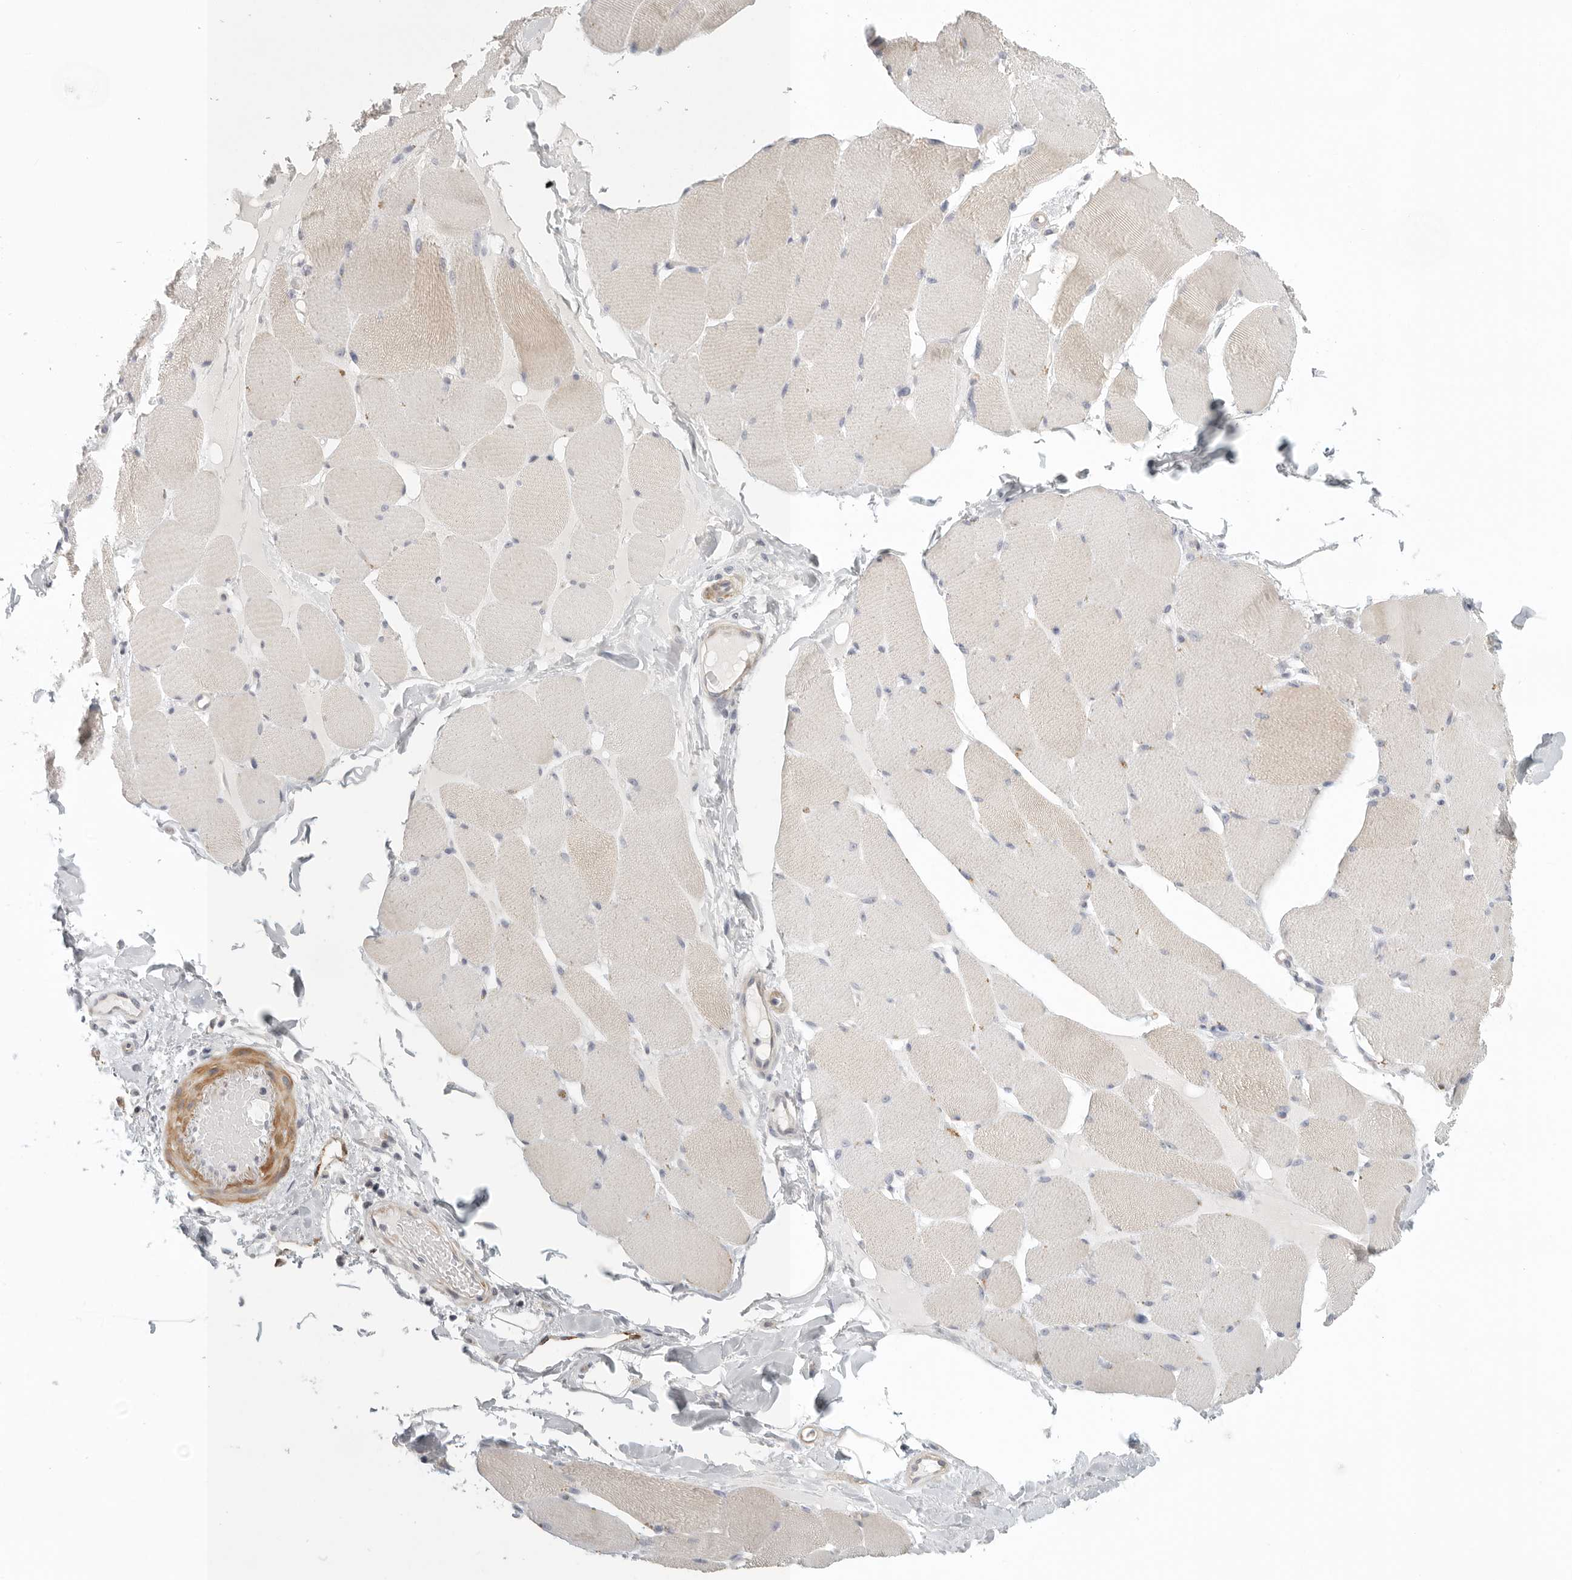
{"staining": {"intensity": "weak", "quantity": "<25%", "location": "cytoplasmic/membranous"}, "tissue": "skeletal muscle", "cell_type": "Myocytes", "image_type": "normal", "snomed": [{"axis": "morphology", "description": "Normal tissue, NOS"}, {"axis": "topography", "description": "Skin"}, {"axis": "topography", "description": "Skeletal muscle"}], "caption": "Immunohistochemistry (IHC) of normal human skeletal muscle reveals no expression in myocytes.", "gene": "STAB2", "patient": {"sex": "male", "age": 83}}